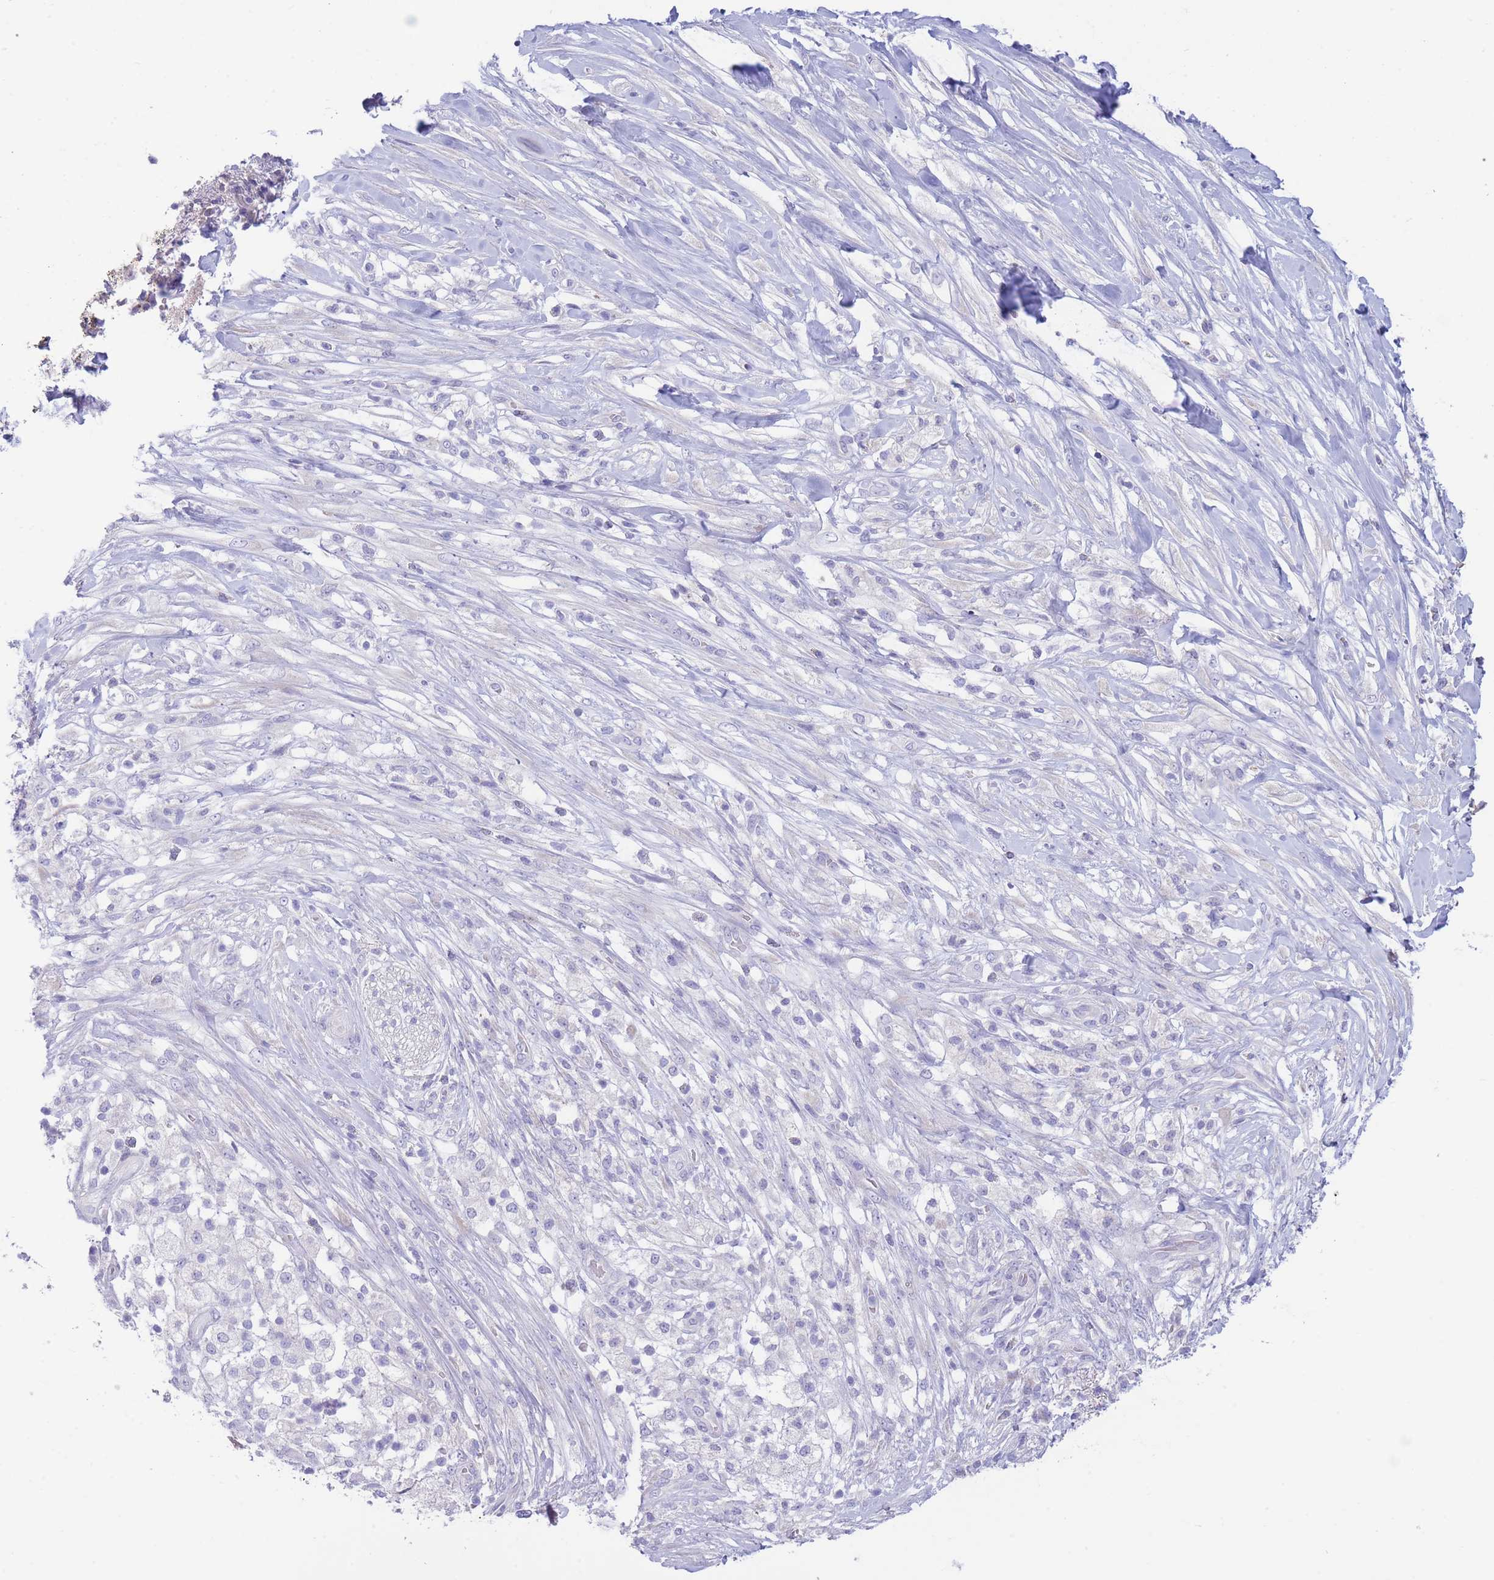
{"staining": {"intensity": "negative", "quantity": "none", "location": "none"}, "tissue": "pancreatic cancer", "cell_type": "Tumor cells", "image_type": "cancer", "snomed": [{"axis": "morphology", "description": "Adenocarcinoma, NOS"}, {"axis": "topography", "description": "Pancreas"}], "caption": "DAB (3,3'-diaminobenzidine) immunohistochemical staining of pancreatic adenocarcinoma reveals no significant positivity in tumor cells.", "gene": "PCDHB3", "patient": {"sex": "female", "age": 72}}